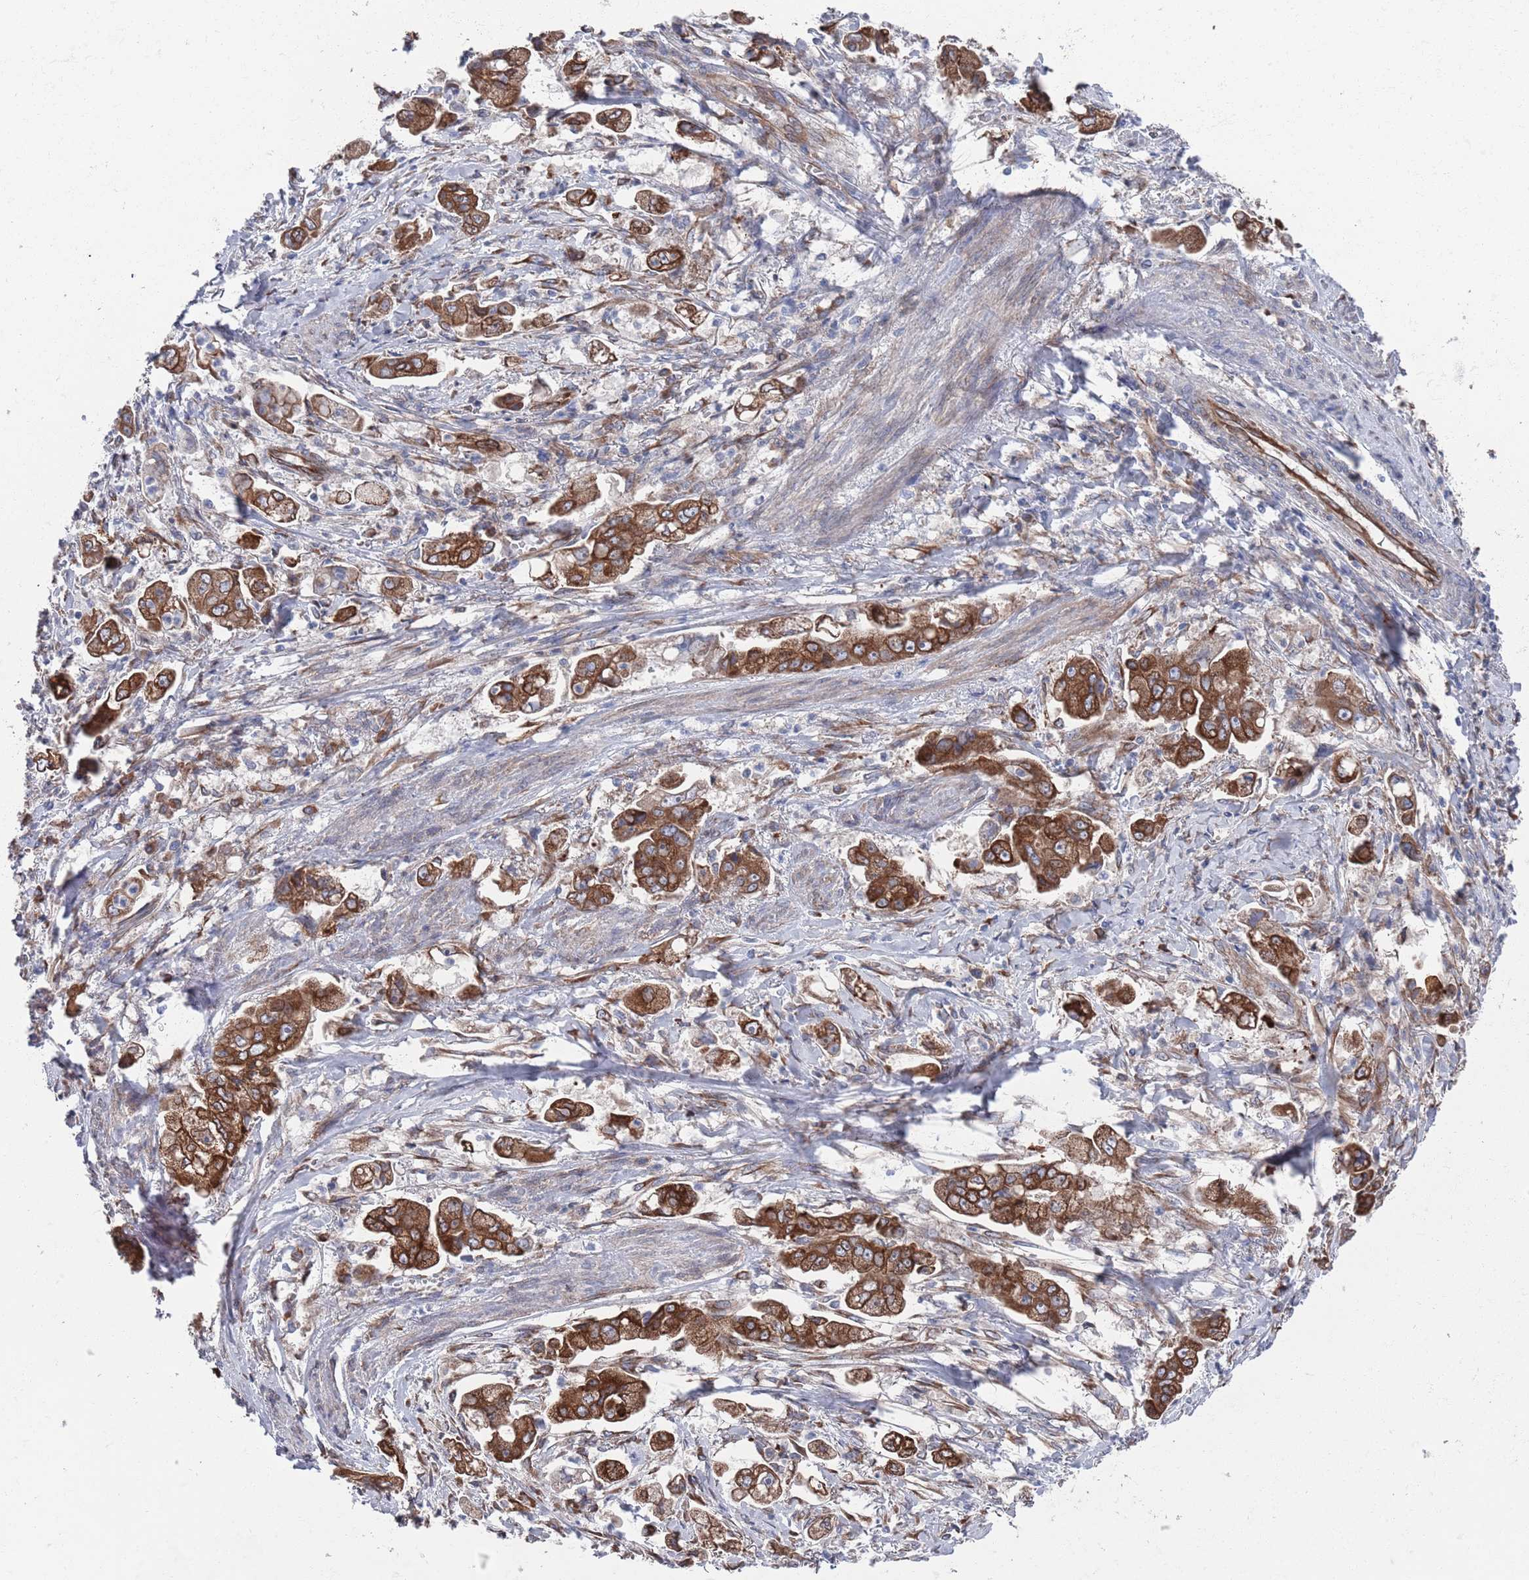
{"staining": {"intensity": "strong", "quantity": ">75%", "location": "cytoplasmic/membranous"}, "tissue": "stomach cancer", "cell_type": "Tumor cells", "image_type": "cancer", "snomed": [{"axis": "morphology", "description": "Adenocarcinoma, NOS"}, {"axis": "topography", "description": "Stomach"}], "caption": "This photomicrograph demonstrates IHC staining of human stomach cancer (adenocarcinoma), with high strong cytoplasmic/membranous positivity in about >75% of tumor cells.", "gene": "CCDC106", "patient": {"sex": "male", "age": 62}}